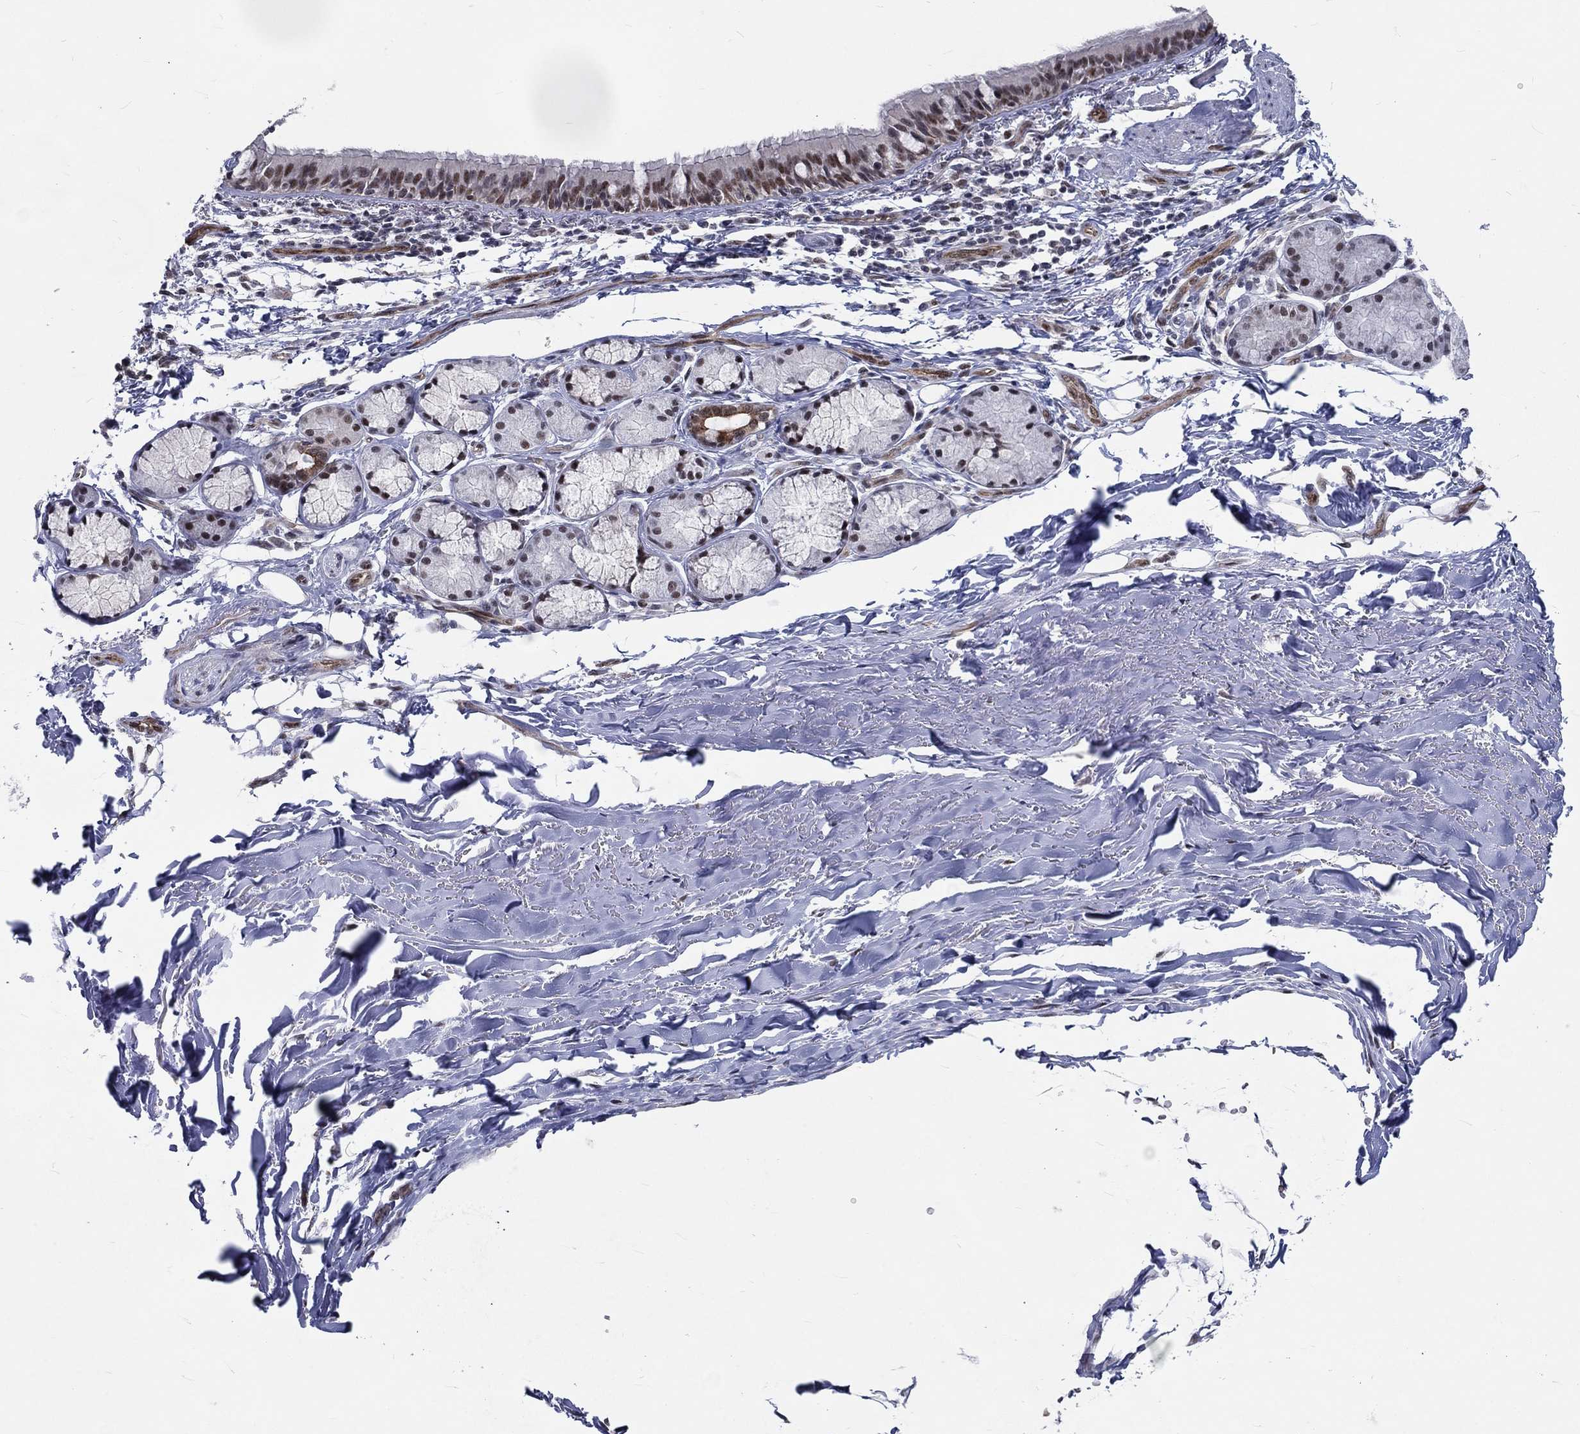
{"staining": {"intensity": "moderate", "quantity": "25%-75%", "location": "nuclear"}, "tissue": "bronchus", "cell_type": "Respiratory epithelial cells", "image_type": "normal", "snomed": [{"axis": "morphology", "description": "Normal tissue, NOS"}, {"axis": "morphology", "description": "Squamous cell carcinoma, NOS"}, {"axis": "topography", "description": "Bronchus"}, {"axis": "topography", "description": "Lung"}], "caption": "IHC (DAB) staining of unremarkable human bronchus reveals moderate nuclear protein expression in about 25%-75% of respiratory epithelial cells.", "gene": "ZBED1", "patient": {"sex": "male", "age": 69}}